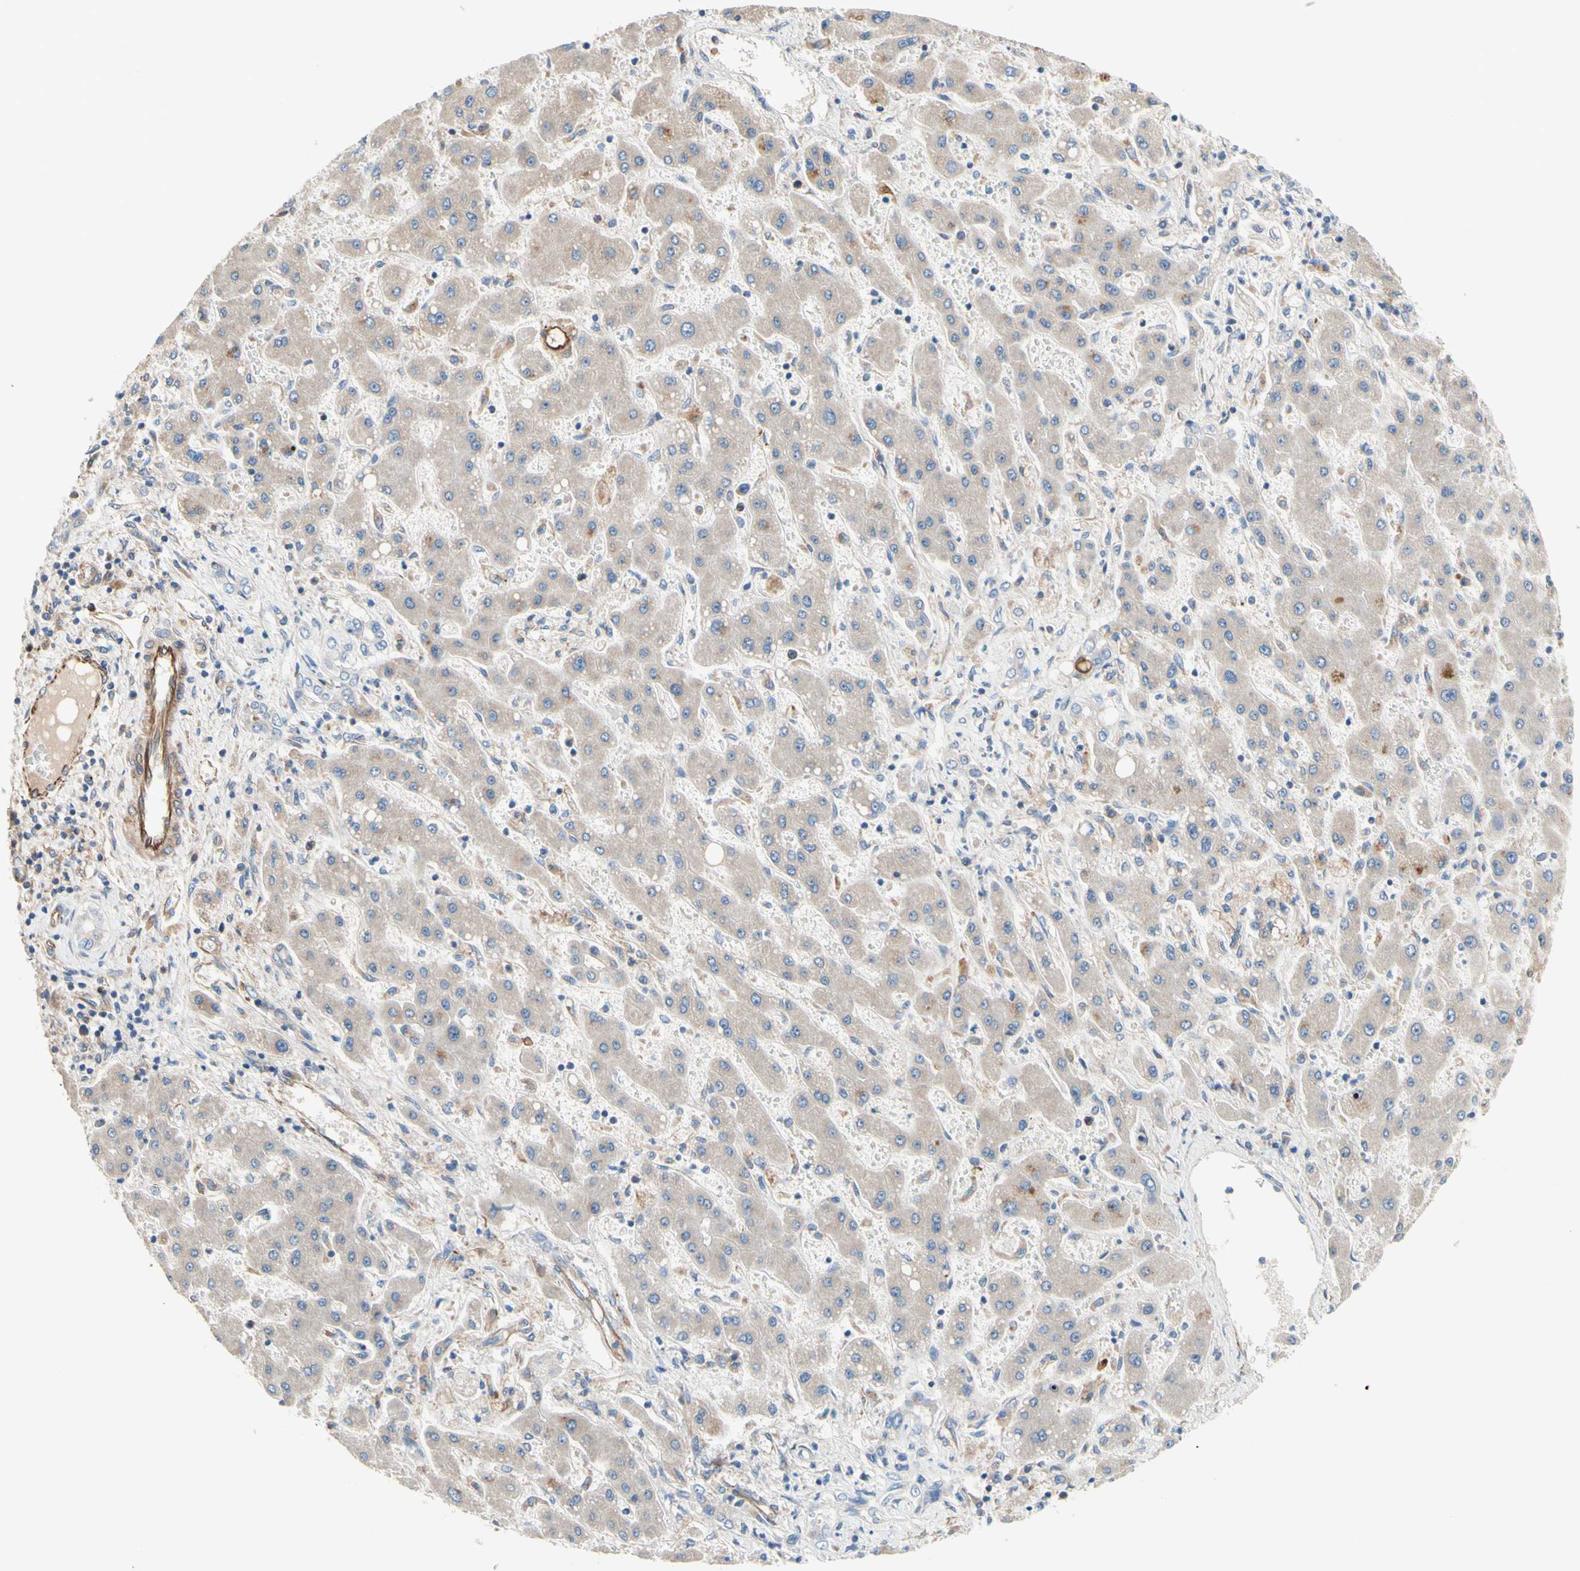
{"staining": {"intensity": "weak", "quantity": "<25%", "location": "cytoplasmic/membranous"}, "tissue": "liver cancer", "cell_type": "Tumor cells", "image_type": "cancer", "snomed": [{"axis": "morphology", "description": "Cholangiocarcinoma"}, {"axis": "topography", "description": "Liver"}], "caption": "Tumor cells are negative for brown protein staining in liver cancer (cholangiocarcinoma).", "gene": "TRAF2", "patient": {"sex": "male", "age": 50}}